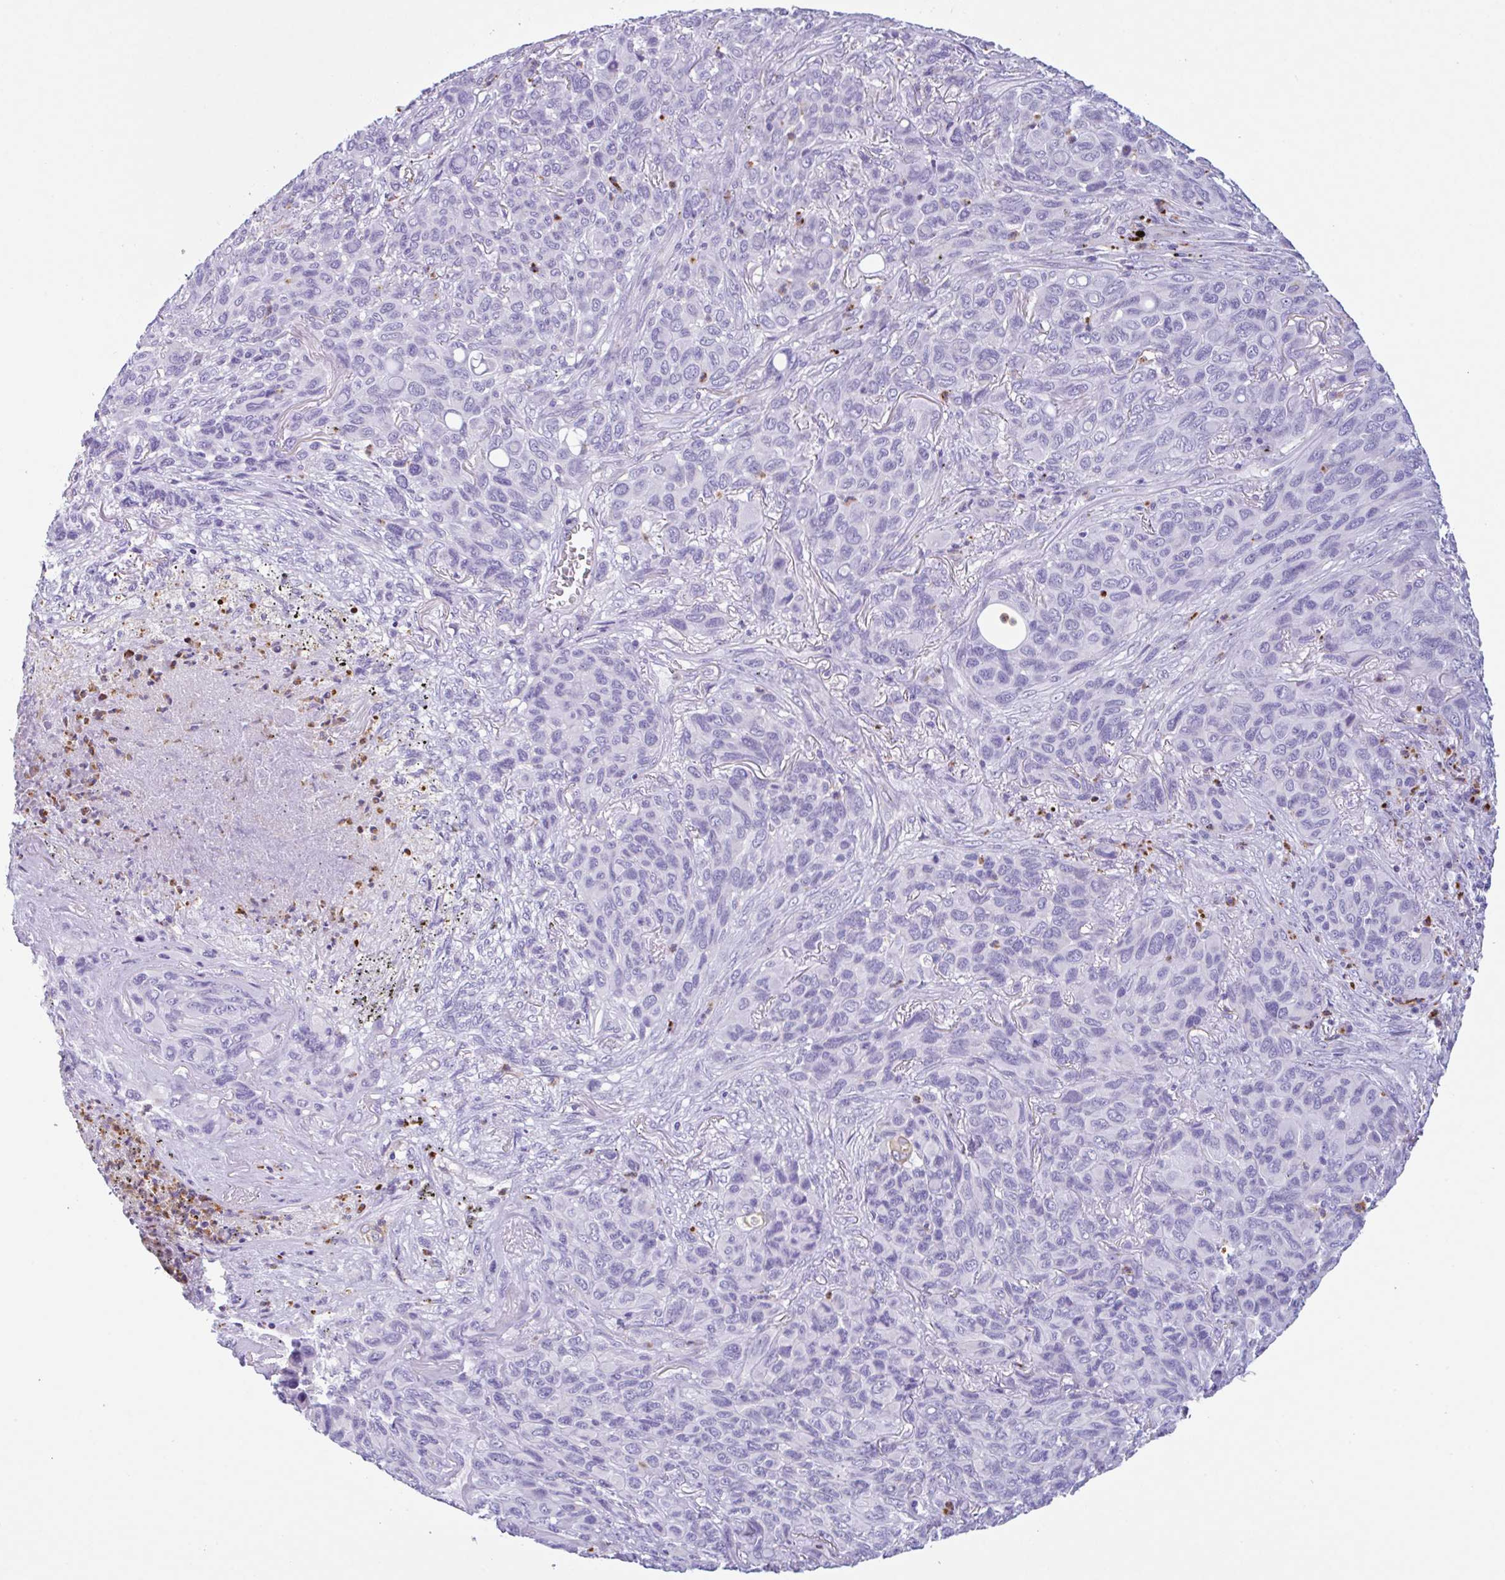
{"staining": {"intensity": "negative", "quantity": "none", "location": "none"}, "tissue": "melanoma", "cell_type": "Tumor cells", "image_type": "cancer", "snomed": [{"axis": "morphology", "description": "Malignant melanoma, Metastatic site"}, {"axis": "topography", "description": "Lung"}], "caption": "A histopathology image of malignant melanoma (metastatic site) stained for a protein demonstrates no brown staining in tumor cells. Brightfield microscopy of immunohistochemistry (IHC) stained with DAB (brown) and hematoxylin (blue), captured at high magnification.", "gene": "DTWD2", "patient": {"sex": "male", "age": 48}}